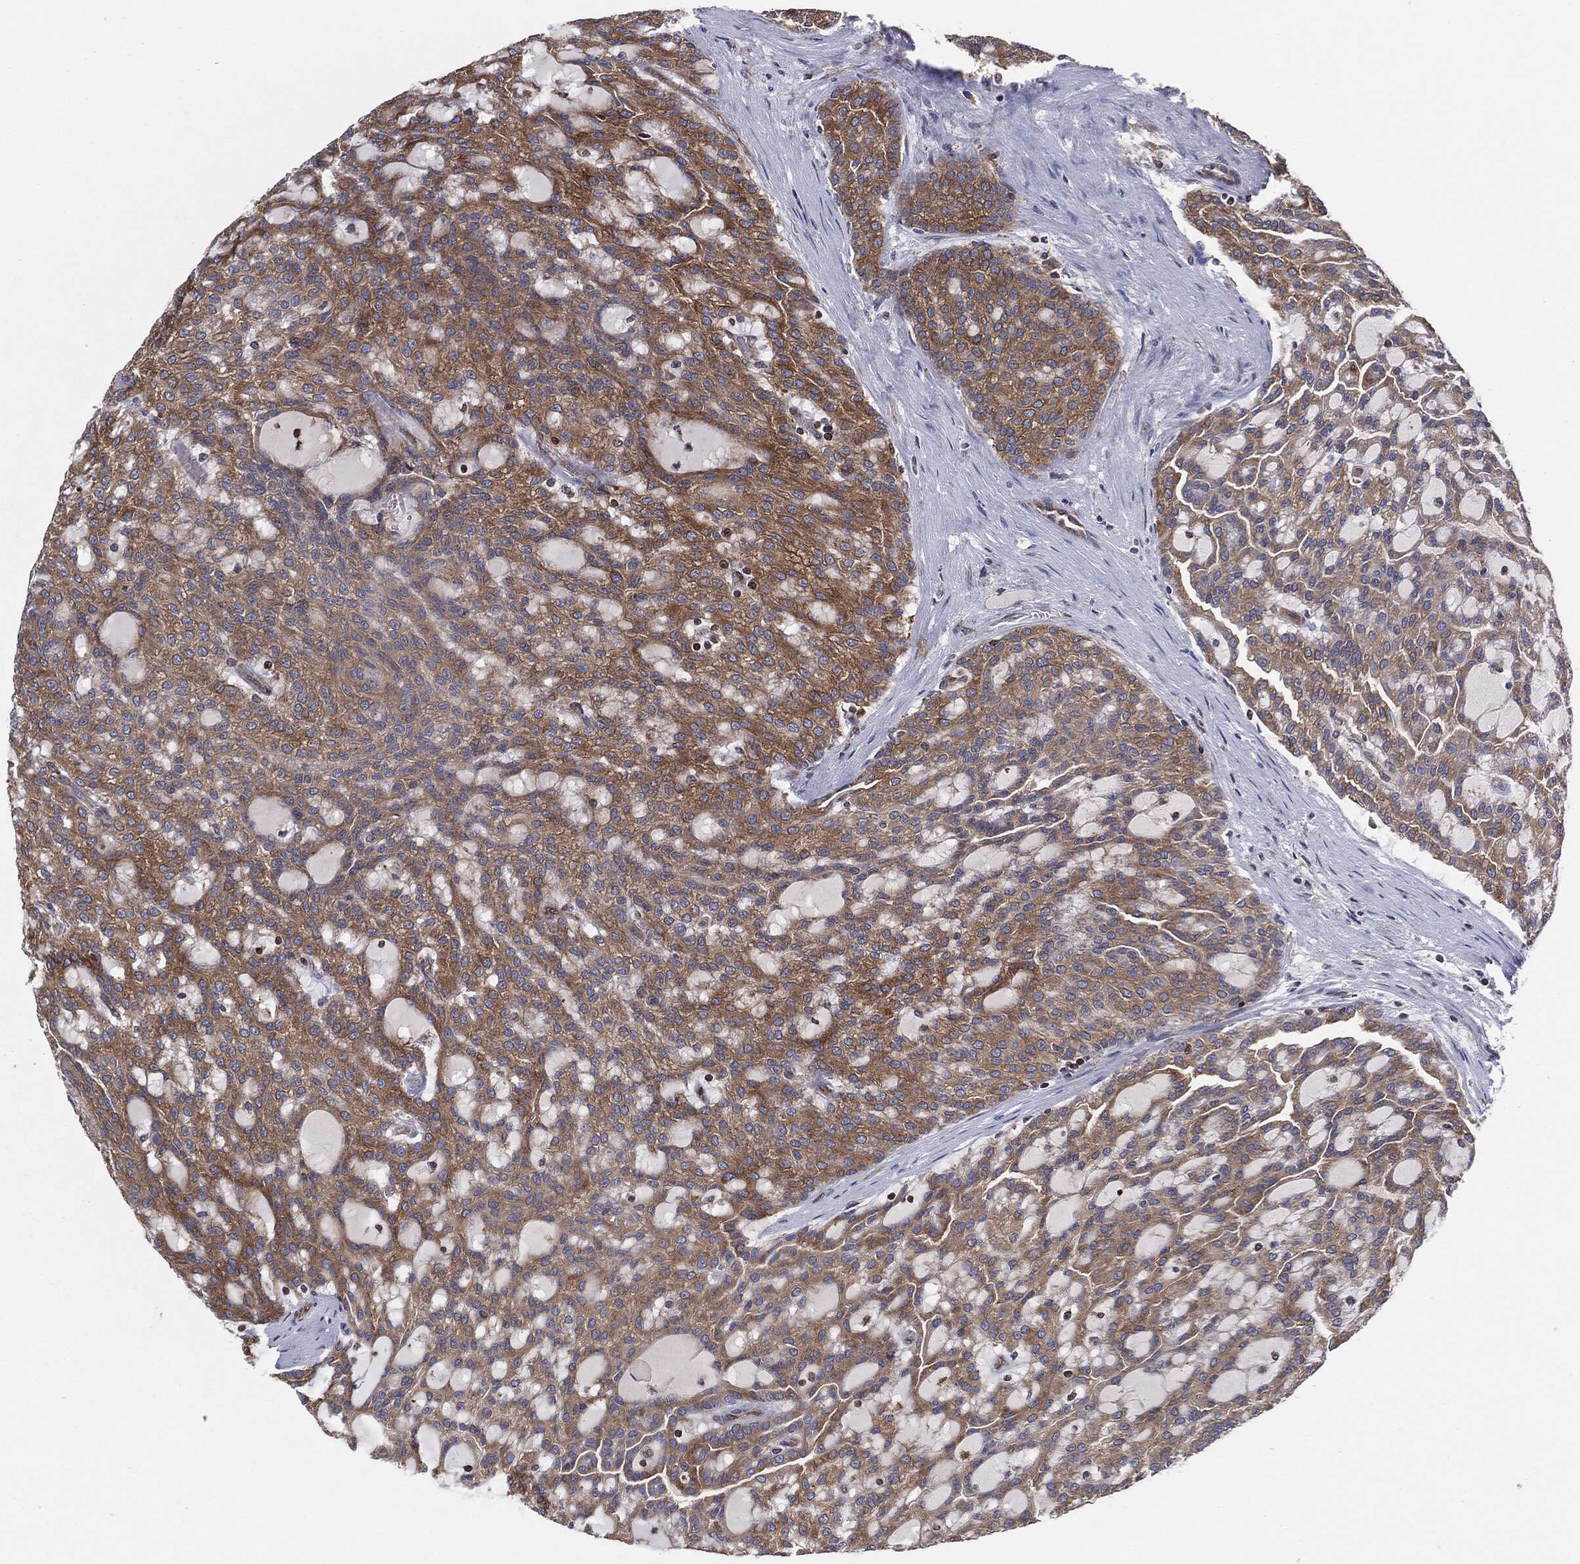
{"staining": {"intensity": "moderate", "quantity": "25%-75%", "location": "cytoplasmic/membranous"}, "tissue": "renal cancer", "cell_type": "Tumor cells", "image_type": "cancer", "snomed": [{"axis": "morphology", "description": "Adenocarcinoma, NOS"}, {"axis": "topography", "description": "Kidney"}], "caption": "This photomicrograph displays renal adenocarcinoma stained with IHC to label a protein in brown. The cytoplasmic/membranous of tumor cells show moderate positivity for the protein. Nuclei are counter-stained blue.", "gene": "EIF2S2", "patient": {"sex": "male", "age": 63}}